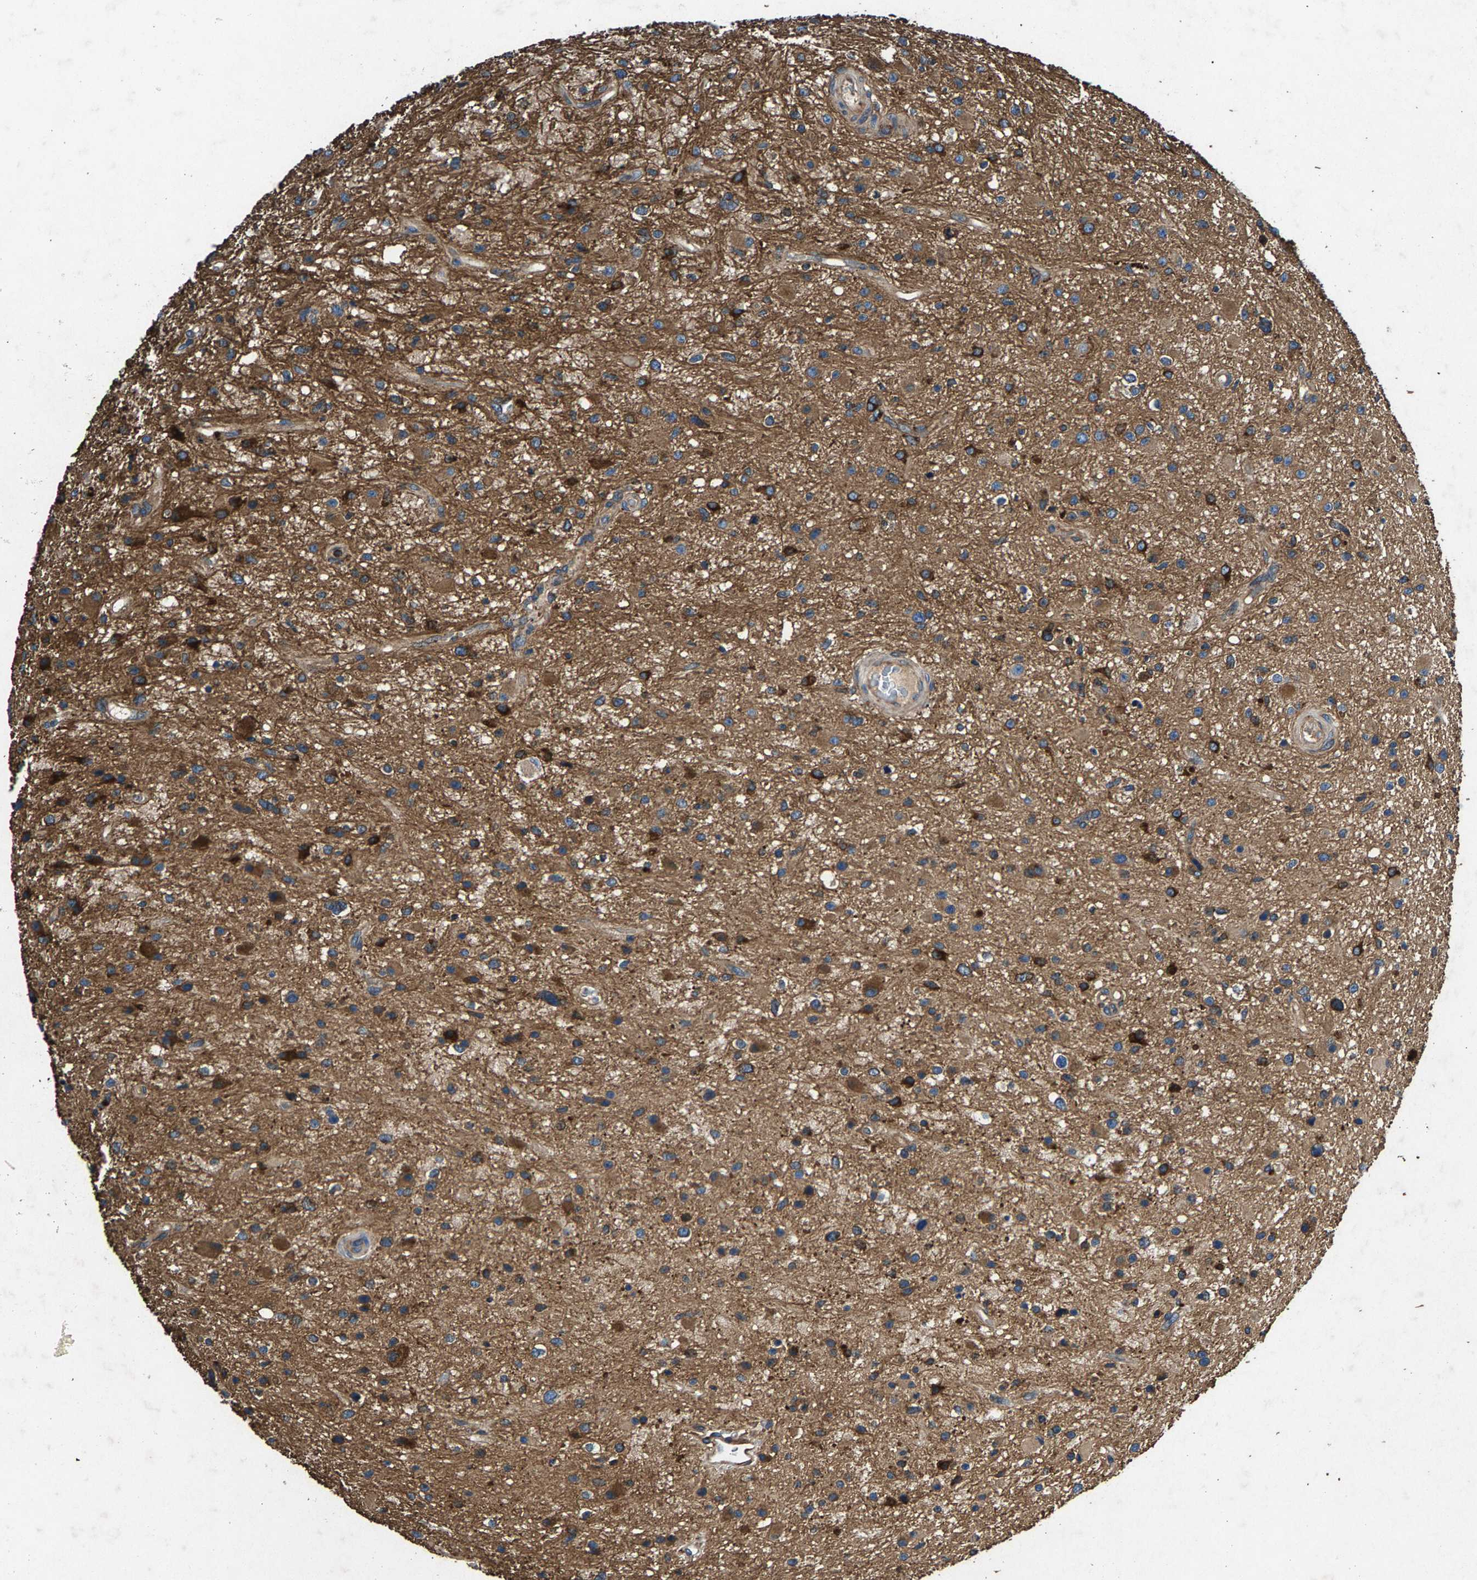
{"staining": {"intensity": "moderate", "quantity": ">75%", "location": "cytoplasmic/membranous"}, "tissue": "glioma", "cell_type": "Tumor cells", "image_type": "cancer", "snomed": [{"axis": "morphology", "description": "Glioma, malignant, High grade"}, {"axis": "topography", "description": "Brain"}], "caption": "High-magnification brightfield microscopy of malignant glioma (high-grade) stained with DAB (brown) and counterstained with hematoxylin (blue). tumor cells exhibit moderate cytoplasmic/membranous positivity is seen in about>75% of cells. Using DAB (3,3'-diaminobenzidine) (brown) and hematoxylin (blue) stains, captured at high magnification using brightfield microscopy.", "gene": "LPCAT1", "patient": {"sex": "male", "age": 33}}